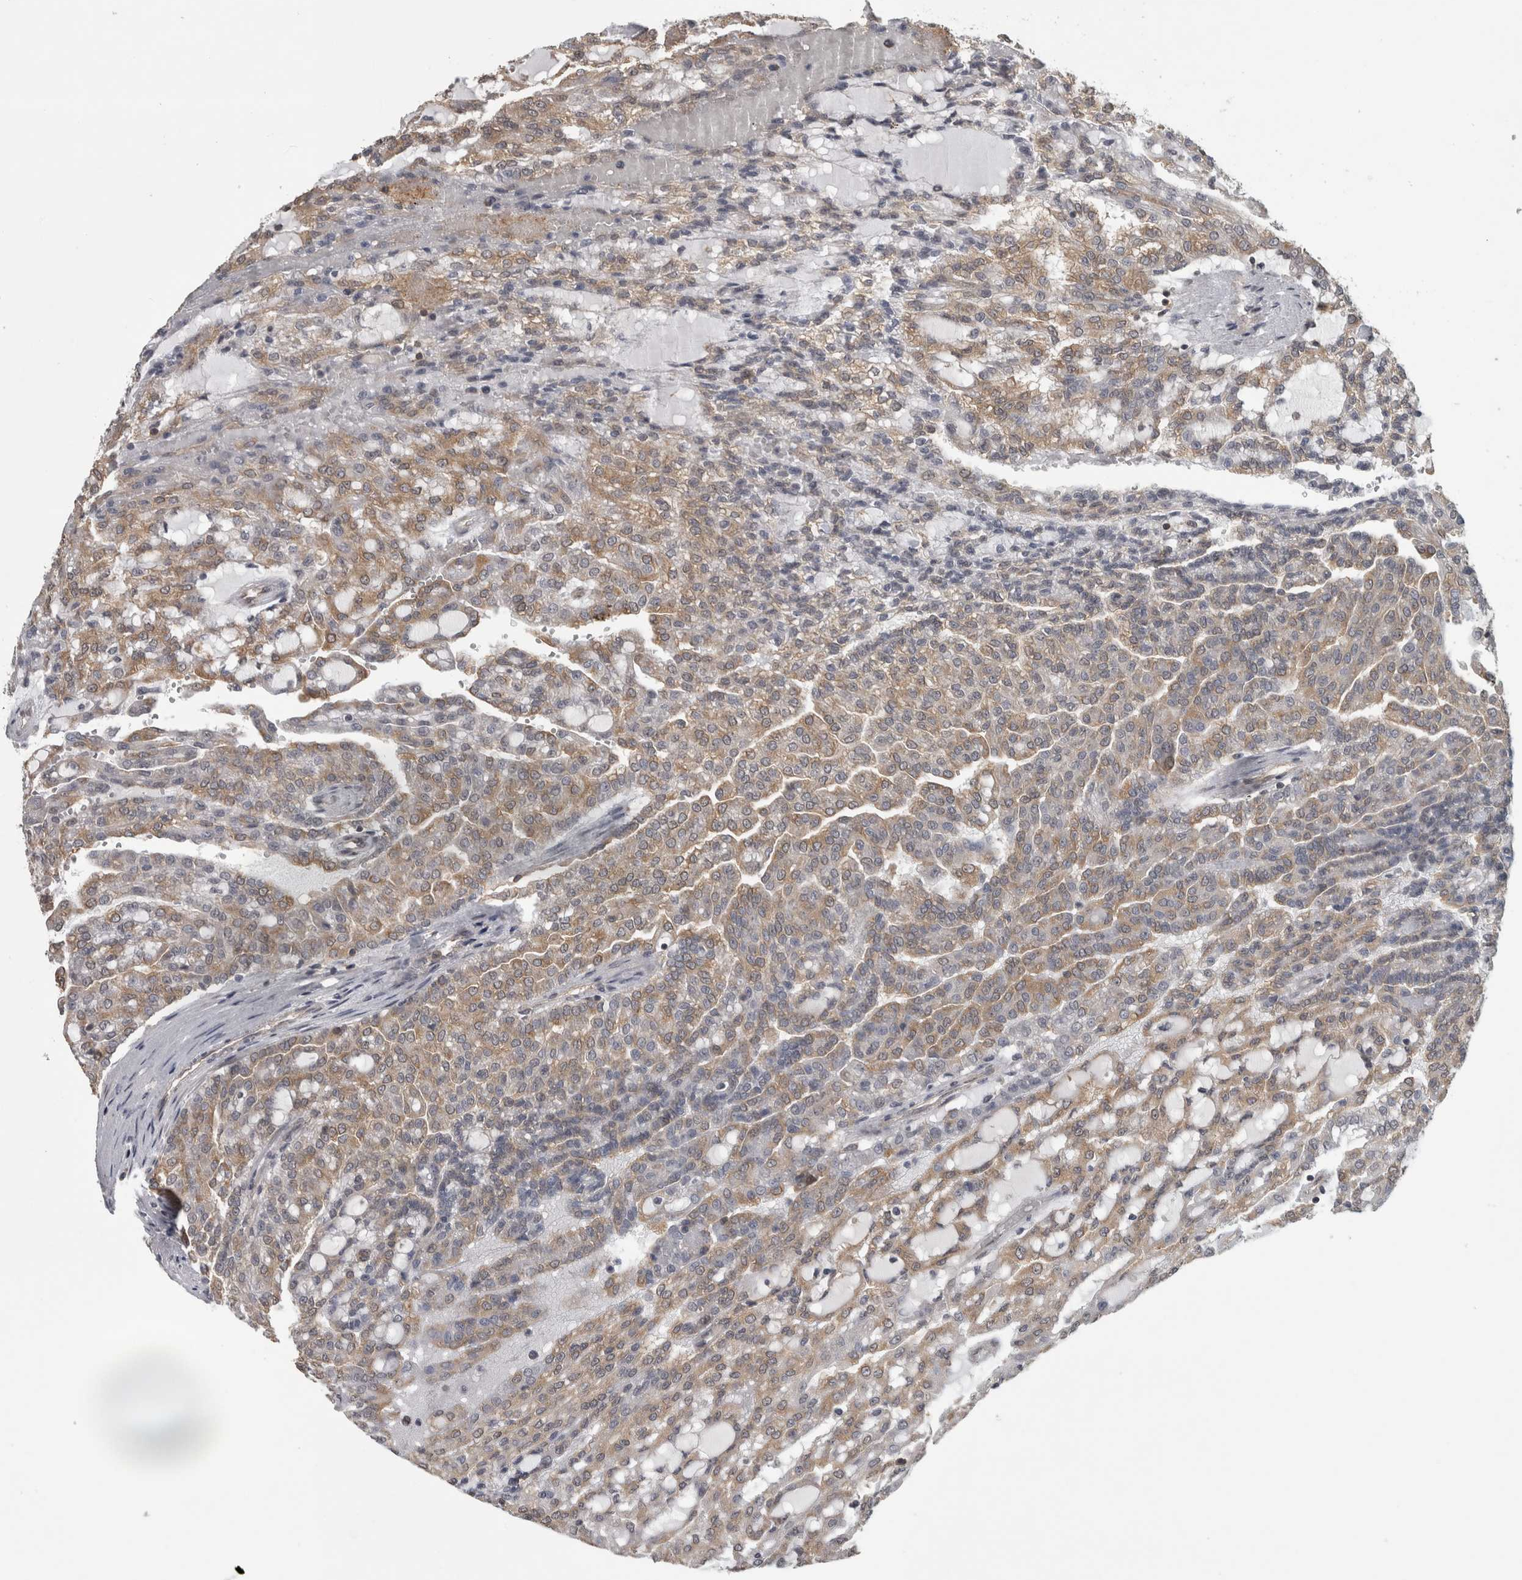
{"staining": {"intensity": "weak", "quantity": ">75%", "location": "cytoplasmic/membranous"}, "tissue": "renal cancer", "cell_type": "Tumor cells", "image_type": "cancer", "snomed": [{"axis": "morphology", "description": "Adenocarcinoma, NOS"}, {"axis": "topography", "description": "Kidney"}], "caption": "Immunohistochemistry histopathology image of neoplastic tissue: human adenocarcinoma (renal) stained using immunohistochemistry displays low levels of weak protein expression localized specifically in the cytoplasmic/membranous of tumor cells, appearing as a cytoplasmic/membranous brown color.", "gene": "ATXN2", "patient": {"sex": "male", "age": 63}}